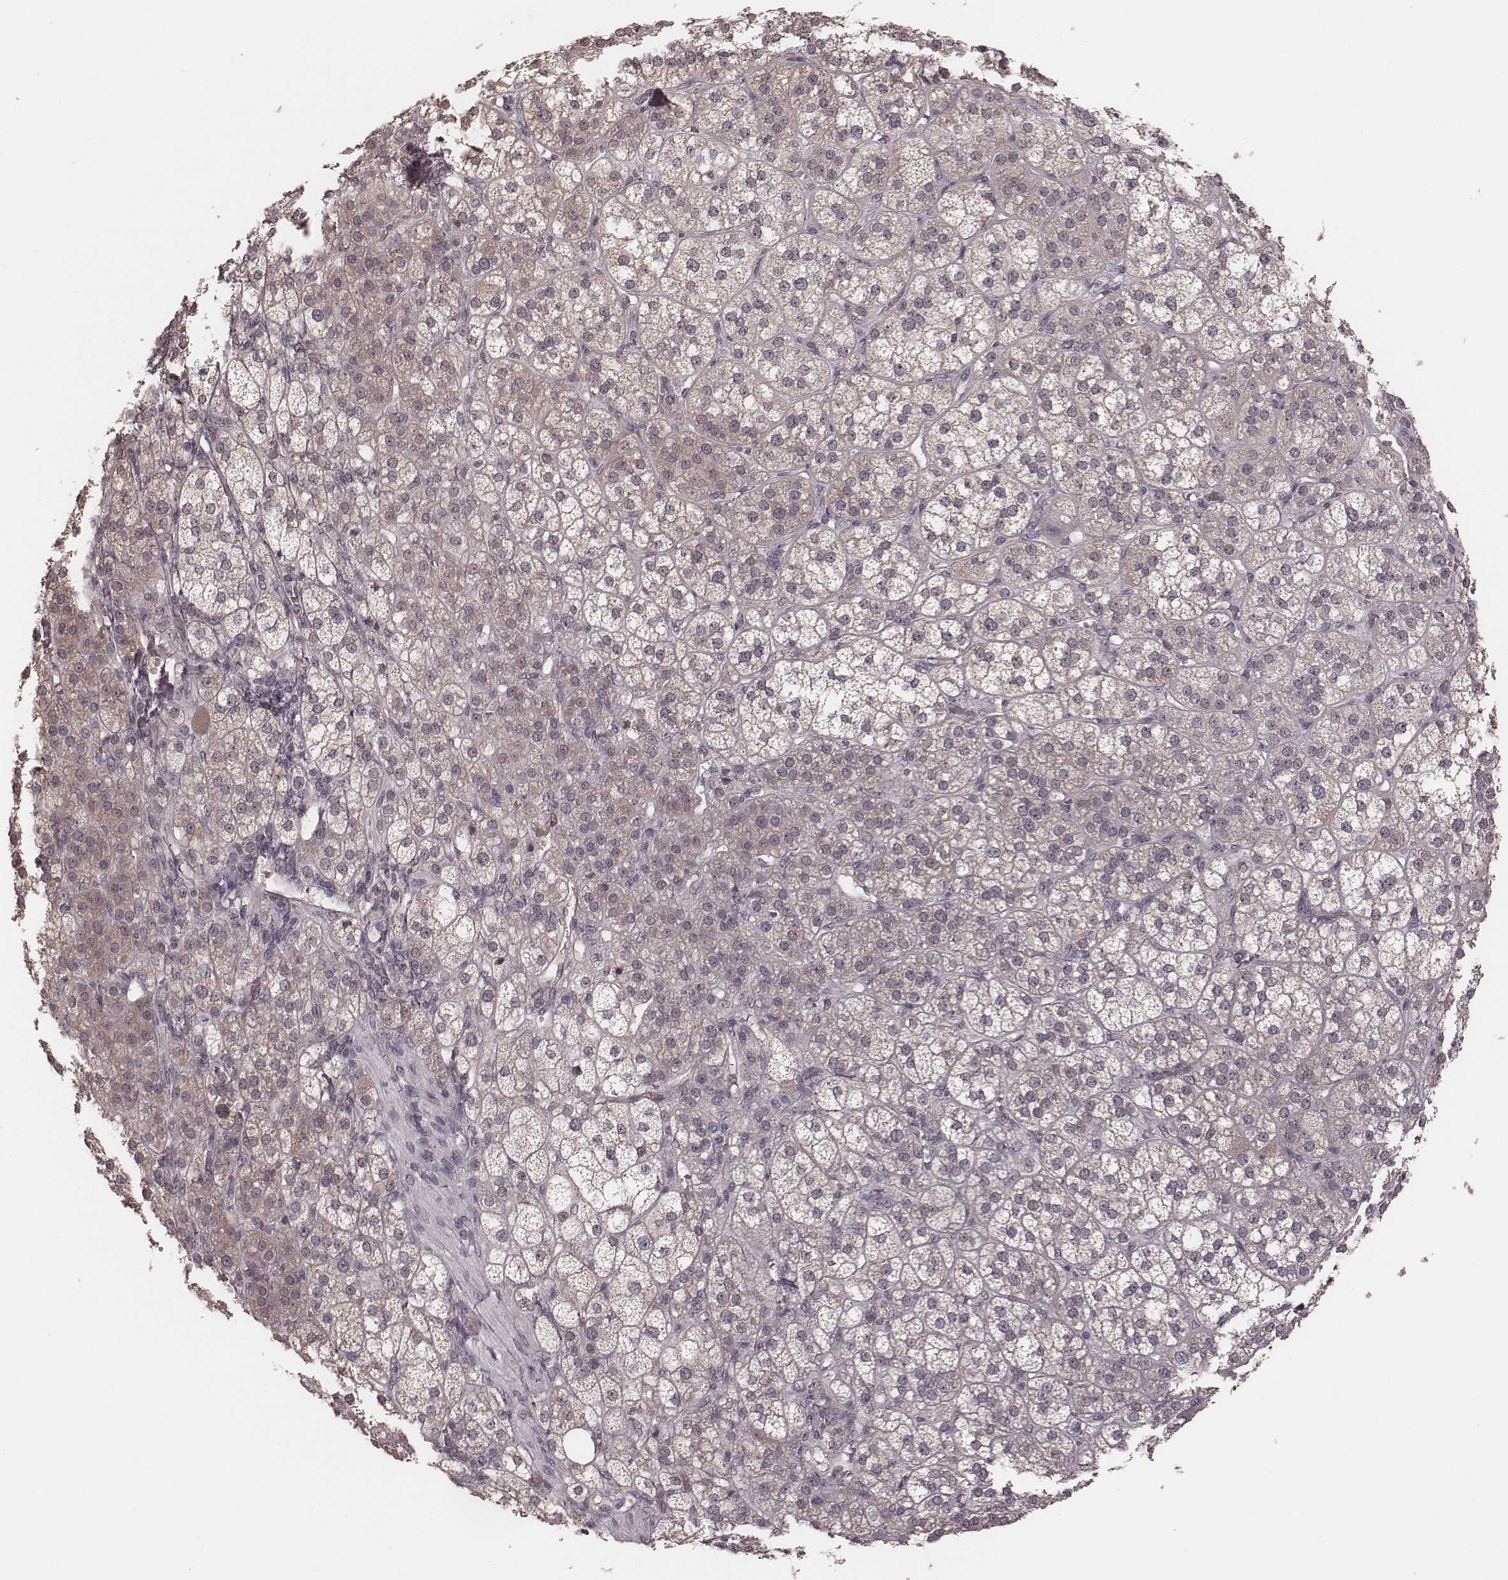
{"staining": {"intensity": "weak", "quantity": "<25%", "location": "cytoplasmic/membranous"}, "tissue": "adrenal gland", "cell_type": "Glandular cells", "image_type": "normal", "snomed": [{"axis": "morphology", "description": "Normal tissue, NOS"}, {"axis": "topography", "description": "Adrenal gland"}], "caption": "Immunohistochemistry image of normal adrenal gland: human adrenal gland stained with DAB displays no significant protein positivity in glandular cells.", "gene": "IL5", "patient": {"sex": "female", "age": 60}}